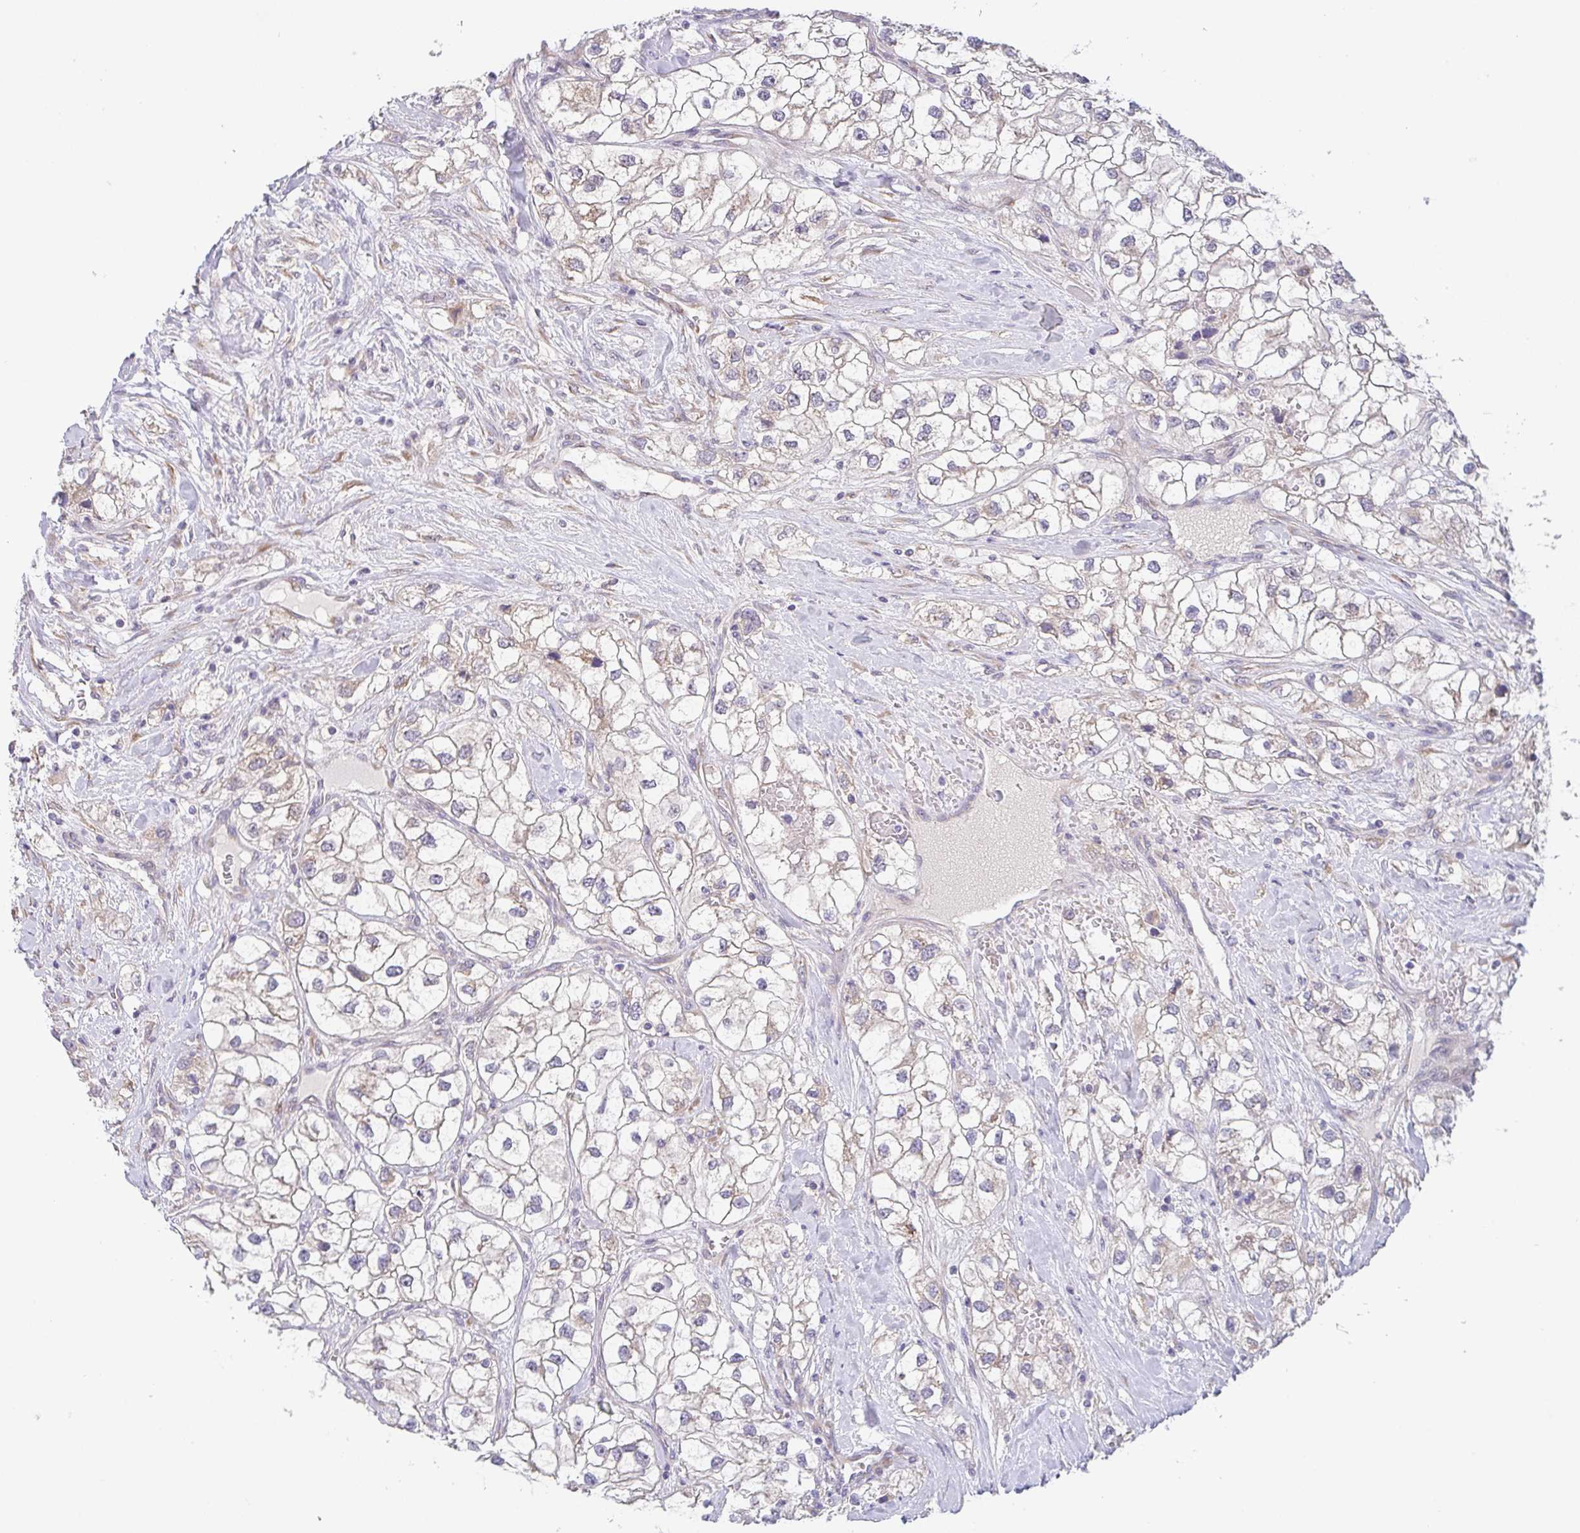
{"staining": {"intensity": "negative", "quantity": "none", "location": "none"}, "tissue": "renal cancer", "cell_type": "Tumor cells", "image_type": "cancer", "snomed": [{"axis": "morphology", "description": "Adenocarcinoma, NOS"}, {"axis": "topography", "description": "Kidney"}], "caption": "IHC photomicrograph of human adenocarcinoma (renal) stained for a protein (brown), which demonstrates no expression in tumor cells.", "gene": "TSPAN31", "patient": {"sex": "male", "age": 59}}